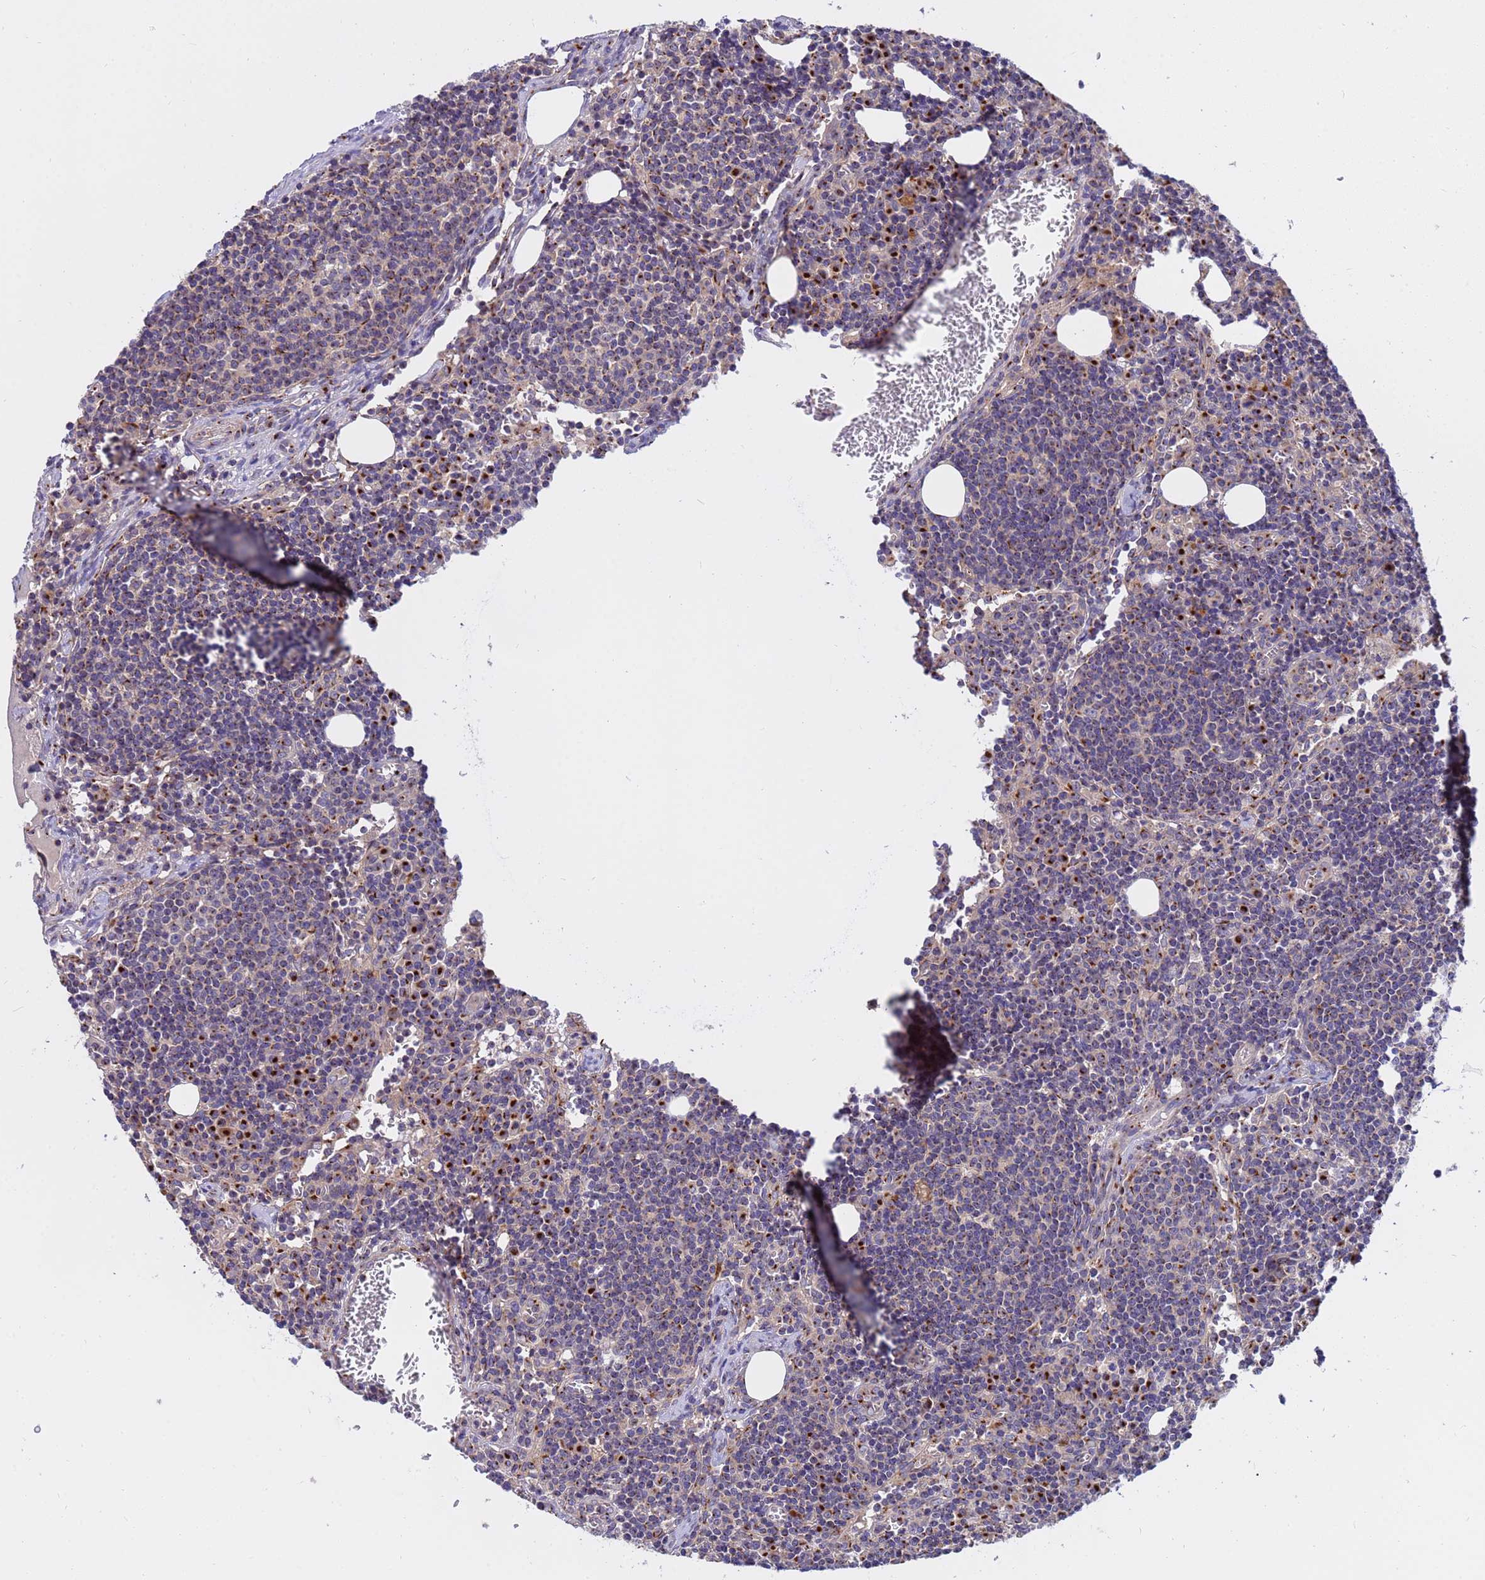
{"staining": {"intensity": "moderate", "quantity": "25%-75%", "location": "cytoplasmic/membranous"}, "tissue": "lymph node", "cell_type": "Non-germinal center cells", "image_type": "normal", "snomed": [{"axis": "morphology", "description": "Normal tissue, NOS"}, {"axis": "topography", "description": "Lymph node"}], "caption": "Lymph node stained with DAB IHC reveals medium levels of moderate cytoplasmic/membranous staining in approximately 25%-75% of non-germinal center cells.", "gene": "HPS3", "patient": {"sex": "female", "age": 27}}